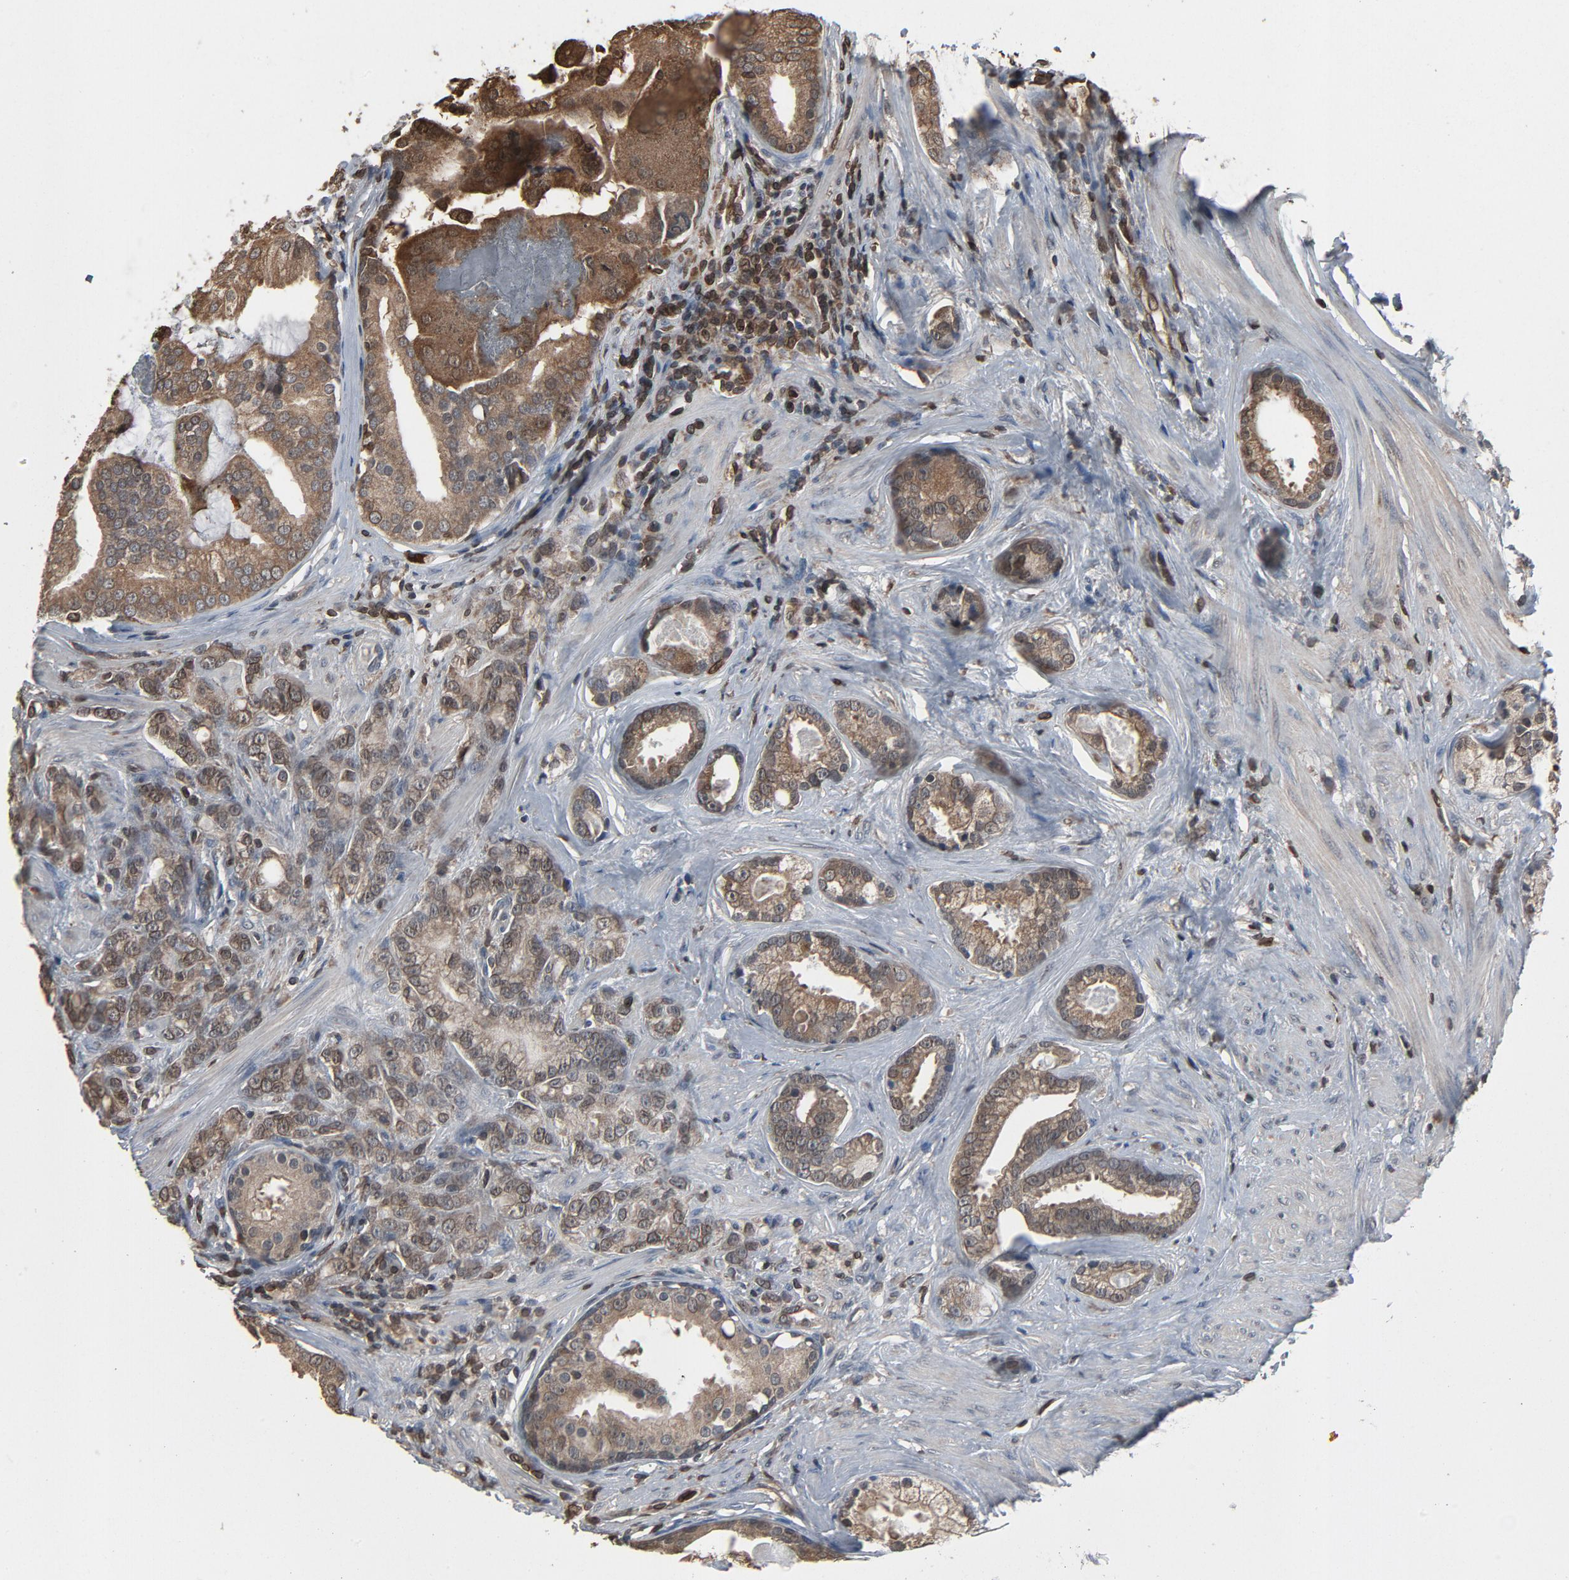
{"staining": {"intensity": "weak", "quantity": "25%-75%", "location": "cytoplasmic/membranous,nuclear"}, "tissue": "prostate cancer", "cell_type": "Tumor cells", "image_type": "cancer", "snomed": [{"axis": "morphology", "description": "Adenocarcinoma, Low grade"}, {"axis": "topography", "description": "Prostate"}], "caption": "Prostate adenocarcinoma (low-grade) tissue displays weak cytoplasmic/membranous and nuclear positivity in approximately 25%-75% of tumor cells", "gene": "UBE2D1", "patient": {"sex": "male", "age": 58}}